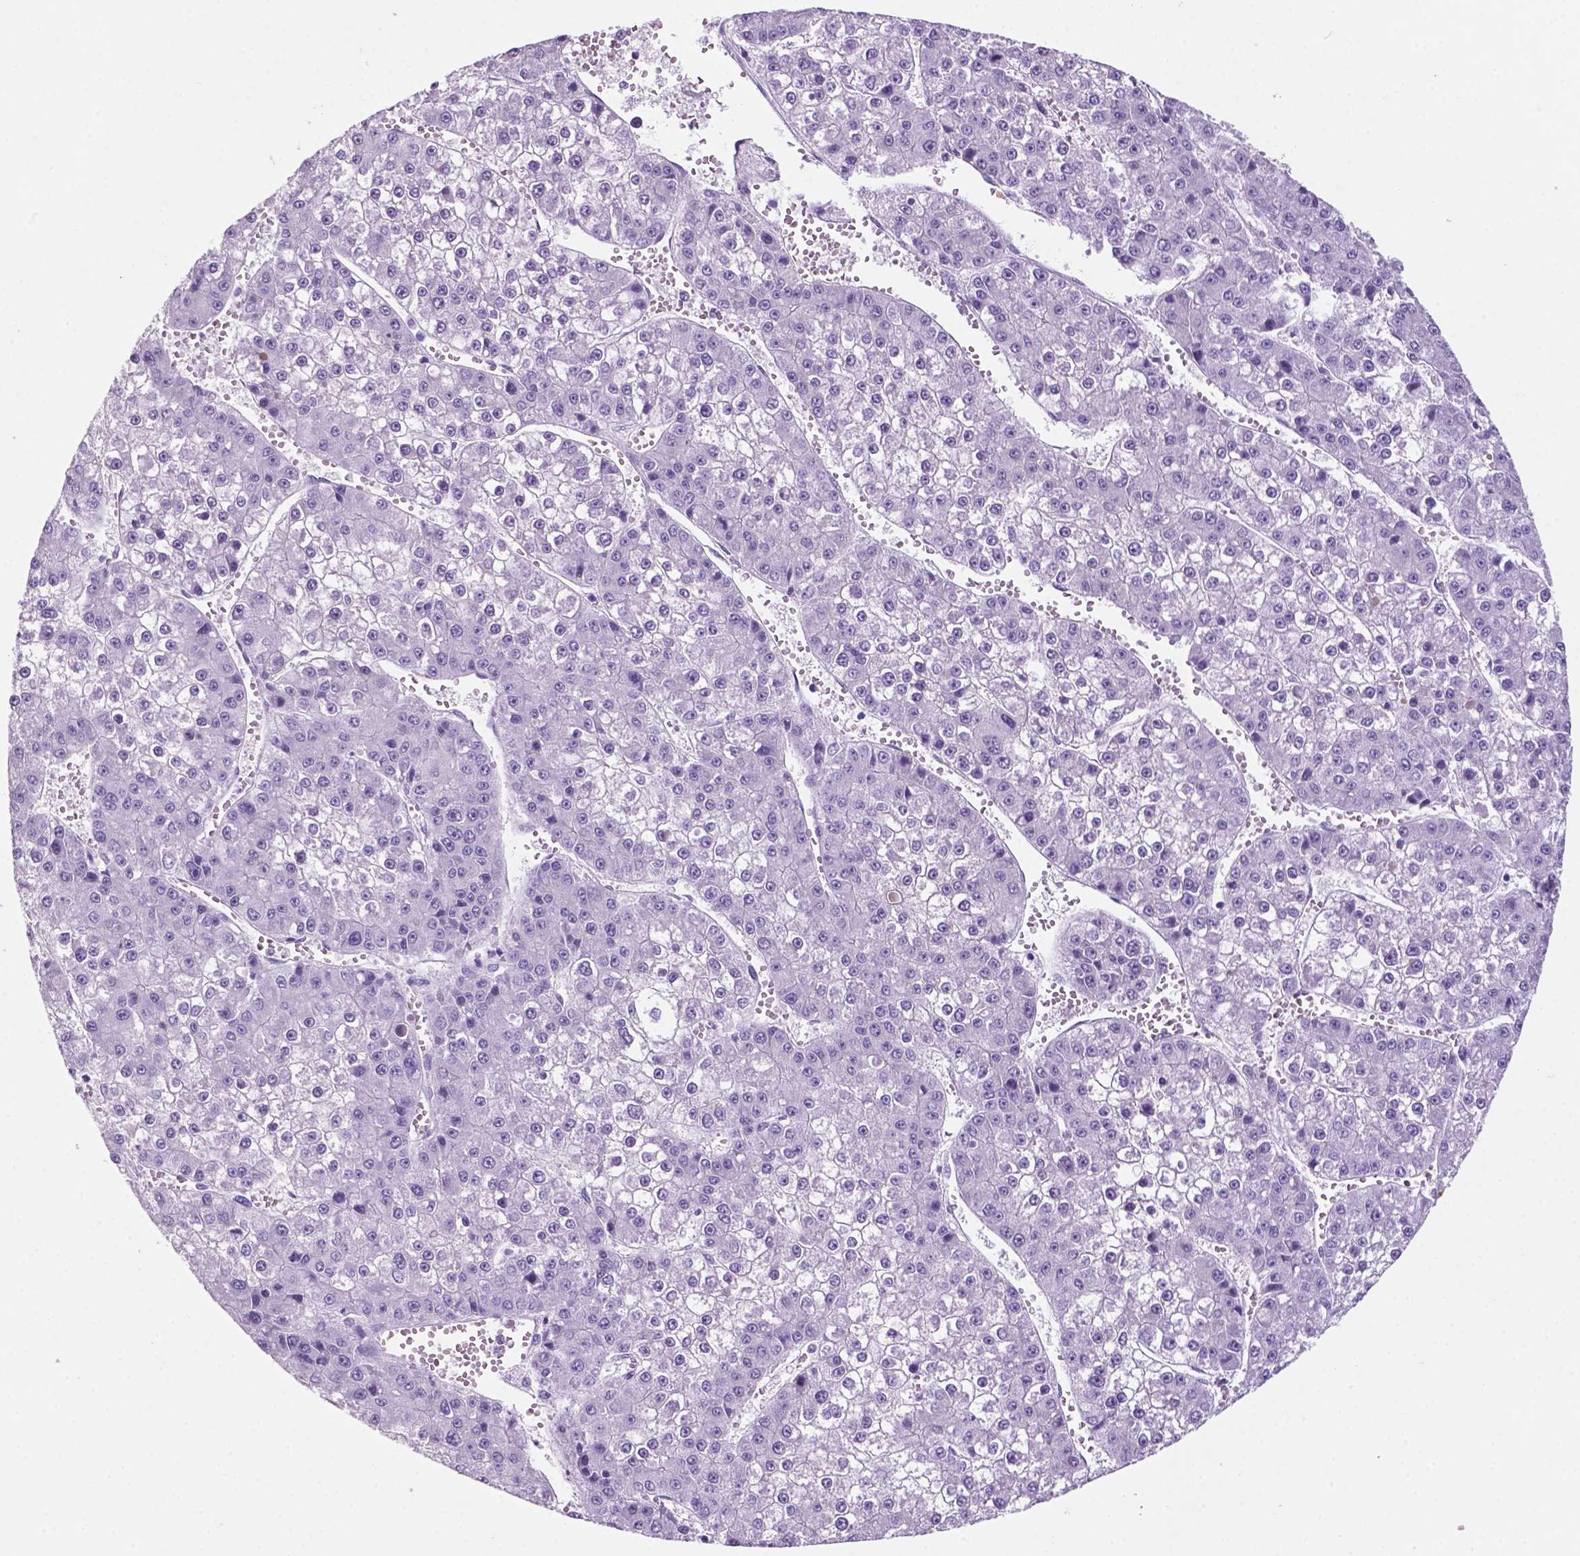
{"staining": {"intensity": "negative", "quantity": "none", "location": "none"}, "tissue": "liver cancer", "cell_type": "Tumor cells", "image_type": "cancer", "snomed": [{"axis": "morphology", "description": "Carcinoma, Hepatocellular, NOS"}, {"axis": "topography", "description": "Liver"}], "caption": "A high-resolution image shows immunohistochemistry (IHC) staining of liver hepatocellular carcinoma, which shows no significant expression in tumor cells. The staining was performed using DAB to visualize the protein expression in brown, while the nuclei were stained in blue with hematoxylin (Magnification: 20x).", "gene": "C18orf21", "patient": {"sex": "female", "age": 73}}